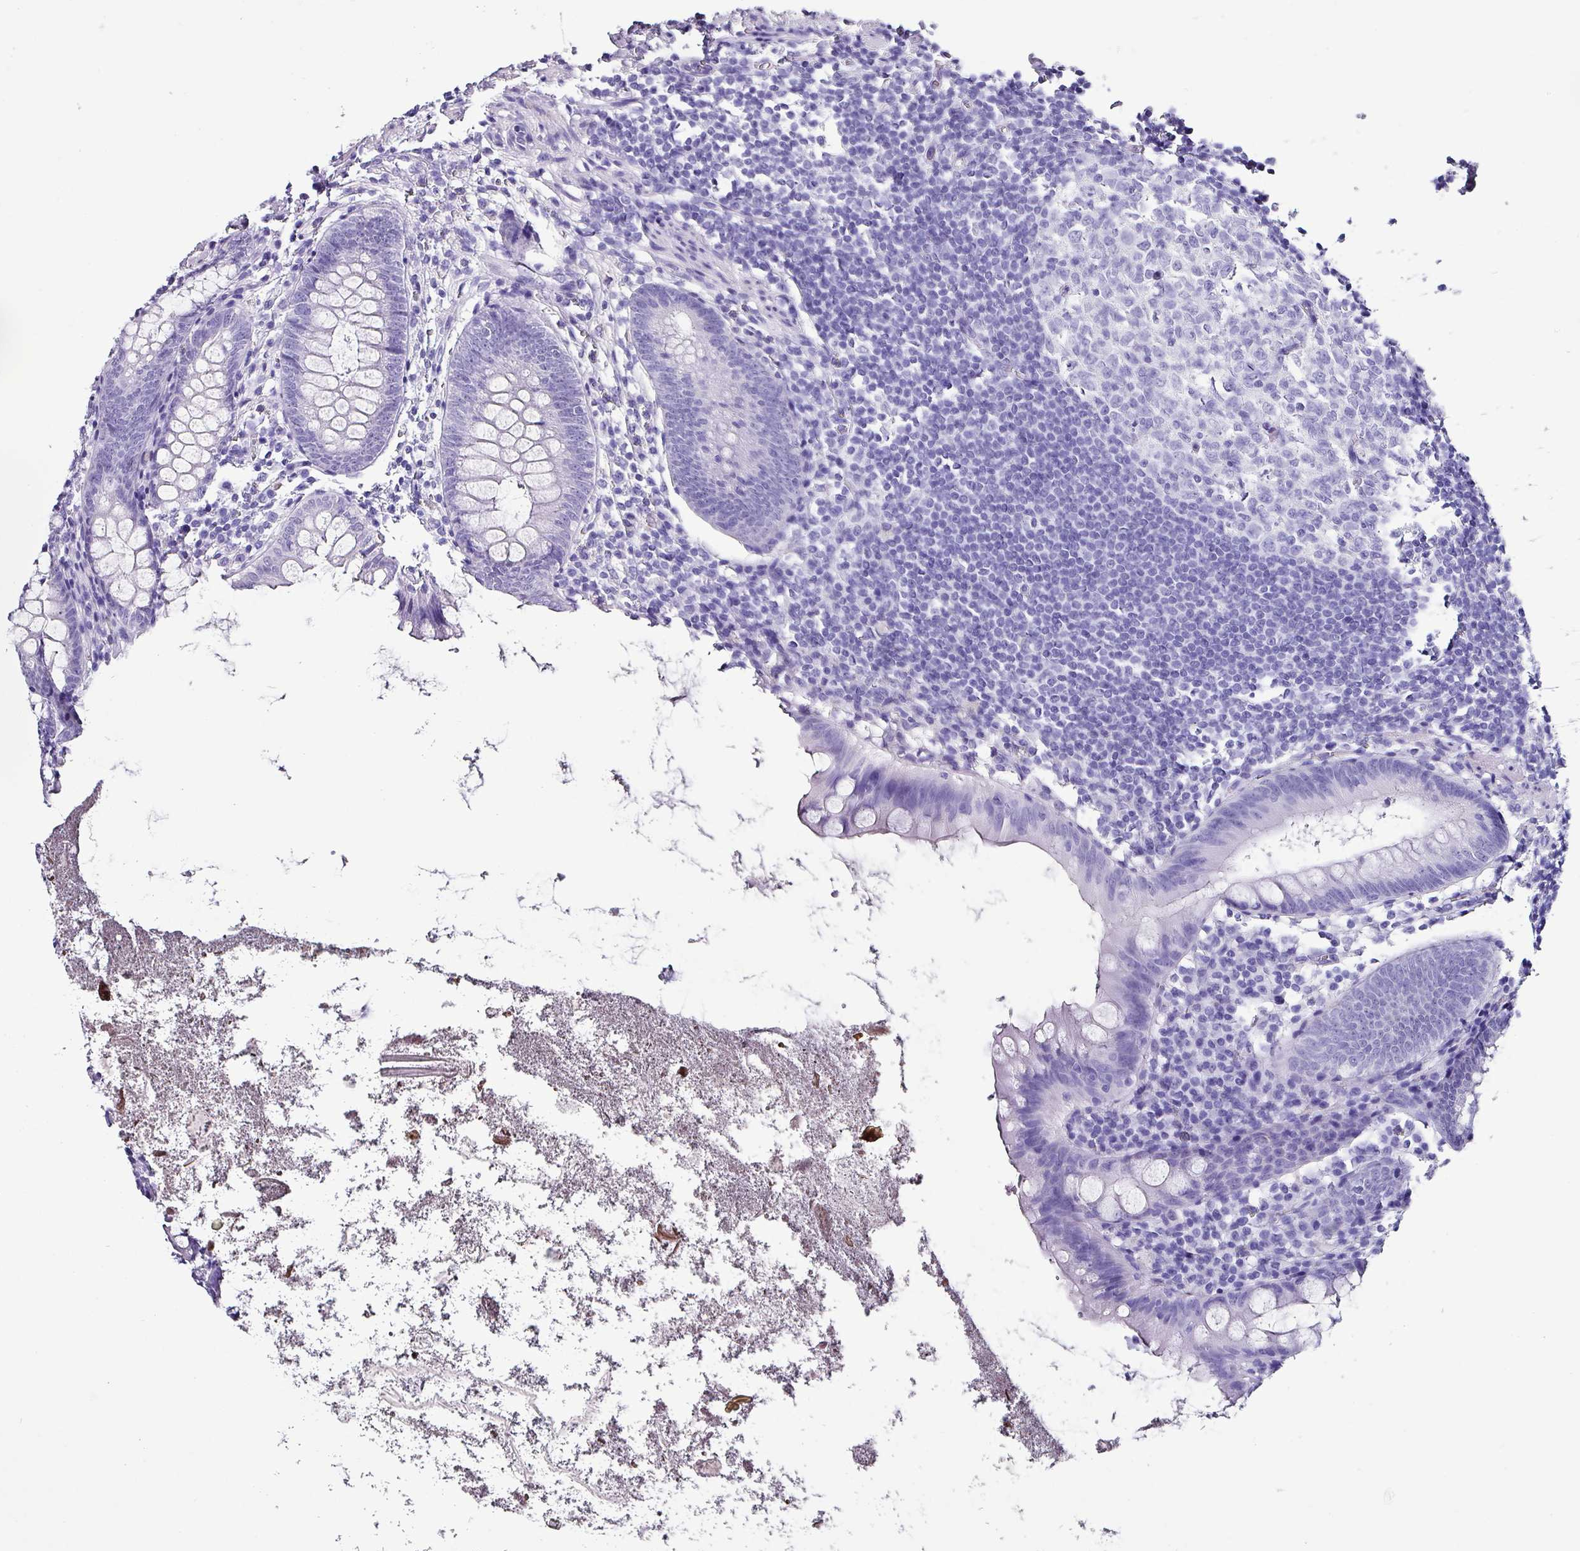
{"staining": {"intensity": "negative", "quantity": "none", "location": "none"}, "tissue": "appendix", "cell_type": "Glandular cells", "image_type": "normal", "snomed": [{"axis": "morphology", "description": "Normal tissue, NOS"}, {"axis": "topography", "description": "Appendix"}], "caption": "The immunohistochemistry image has no significant staining in glandular cells of appendix.", "gene": "KRT6A", "patient": {"sex": "female", "age": 51}}